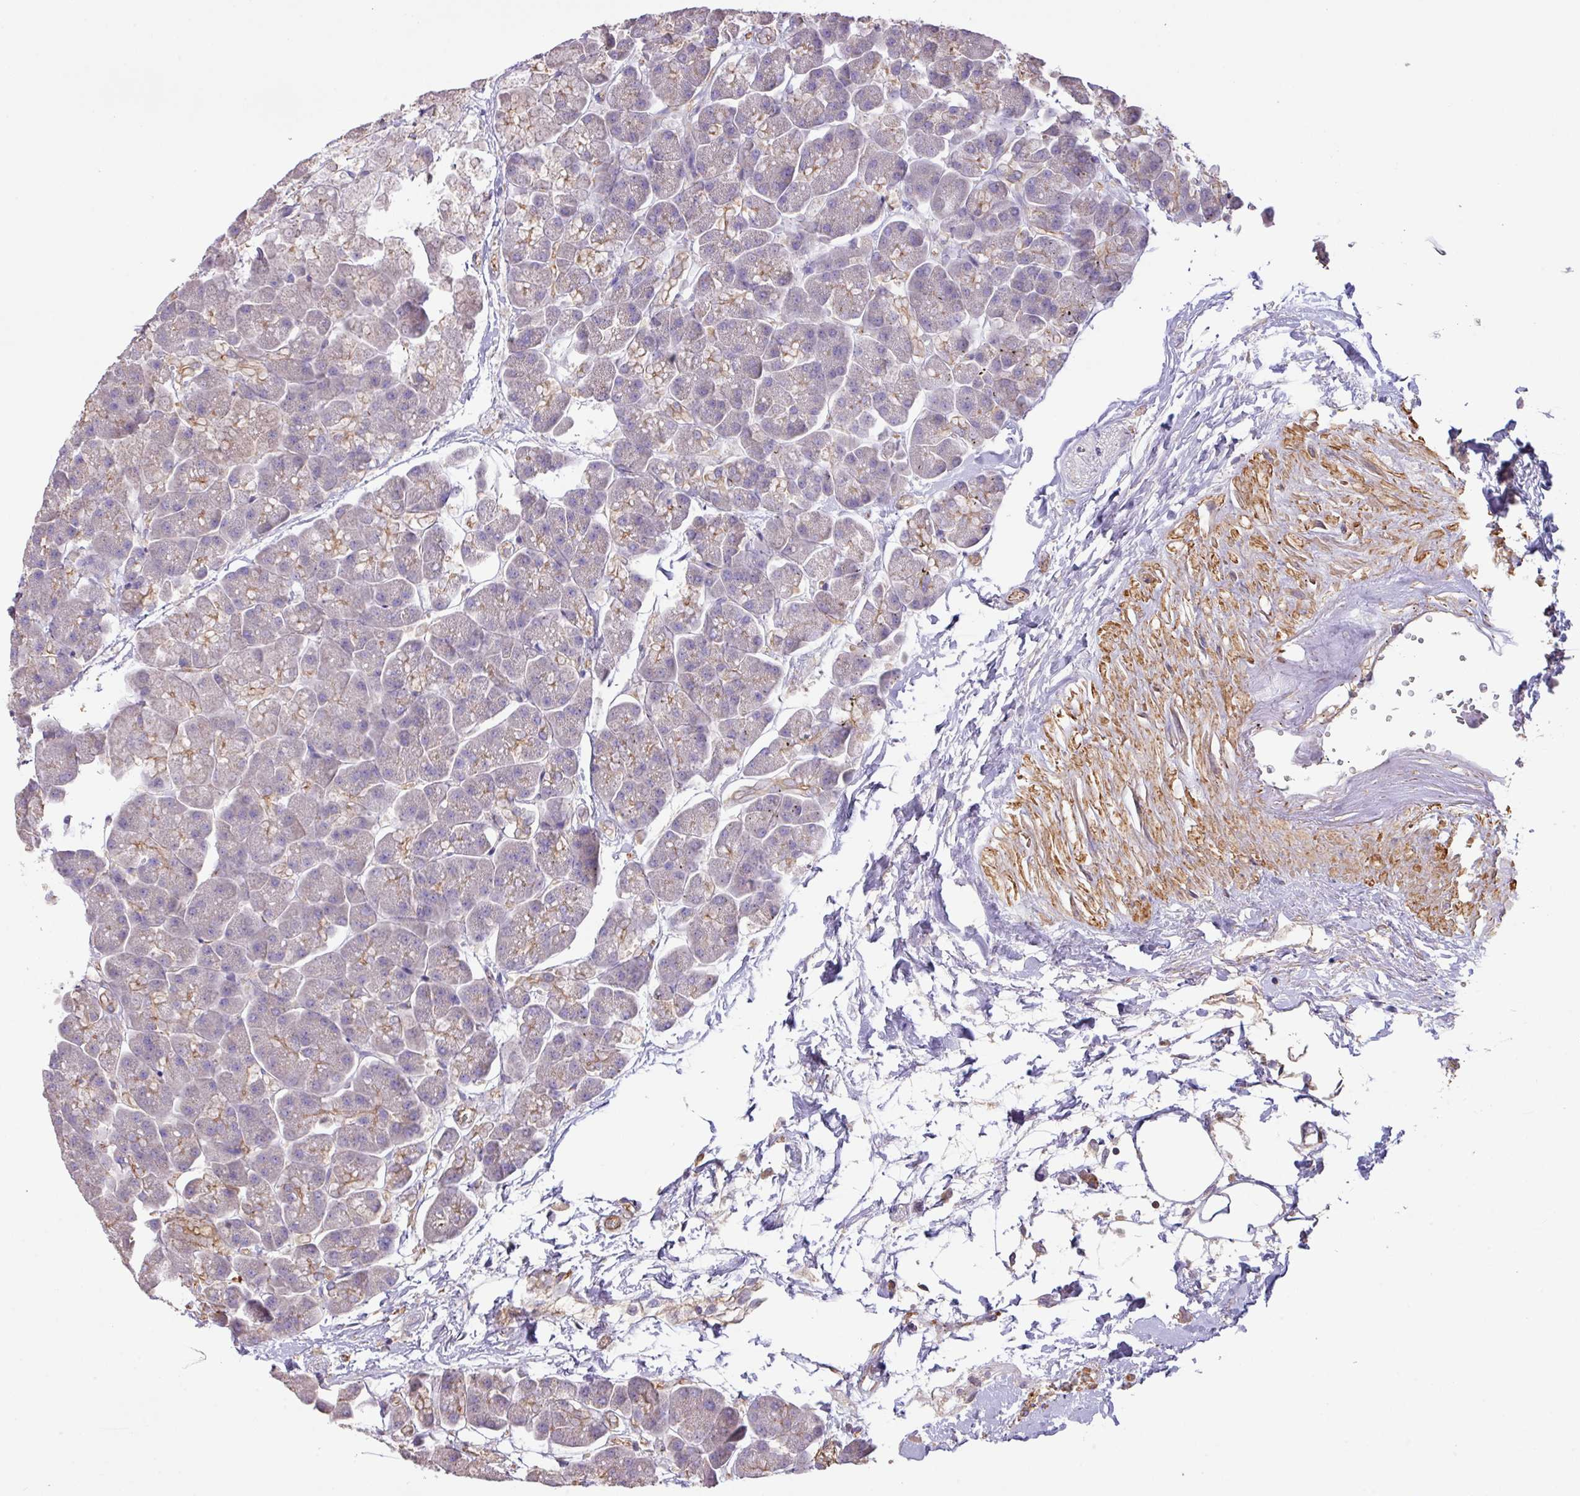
{"staining": {"intensity": "weak", "quantity": "<25%", "location": "cytoplasmic/membranous"}, "tissue": "pancreas", "cell_type": "Exocrine glandular cells", "image_type": "normal", "snomed": [{"axis": "morphology", "description": "Normal tissue, NOS"}, {"axis": "topography", "description": "Pancreas"}, {"axis": "topography", "description": "Peripheral nerve tissue"}], "caption": "This photomicrograph is of unremarkable pancreas stained with immunohistochemistry (IHC) to label a protein in brown with the nuclei are counter-stained blue. There is no expression in exocrine glandular cells. (Brightfield microscopy of DAB (3,3'-diaminobenzidine) immunohistochemistry at high magnification).", "gene": "CALML4", "patient": {"sex": "male", "age": 54}}